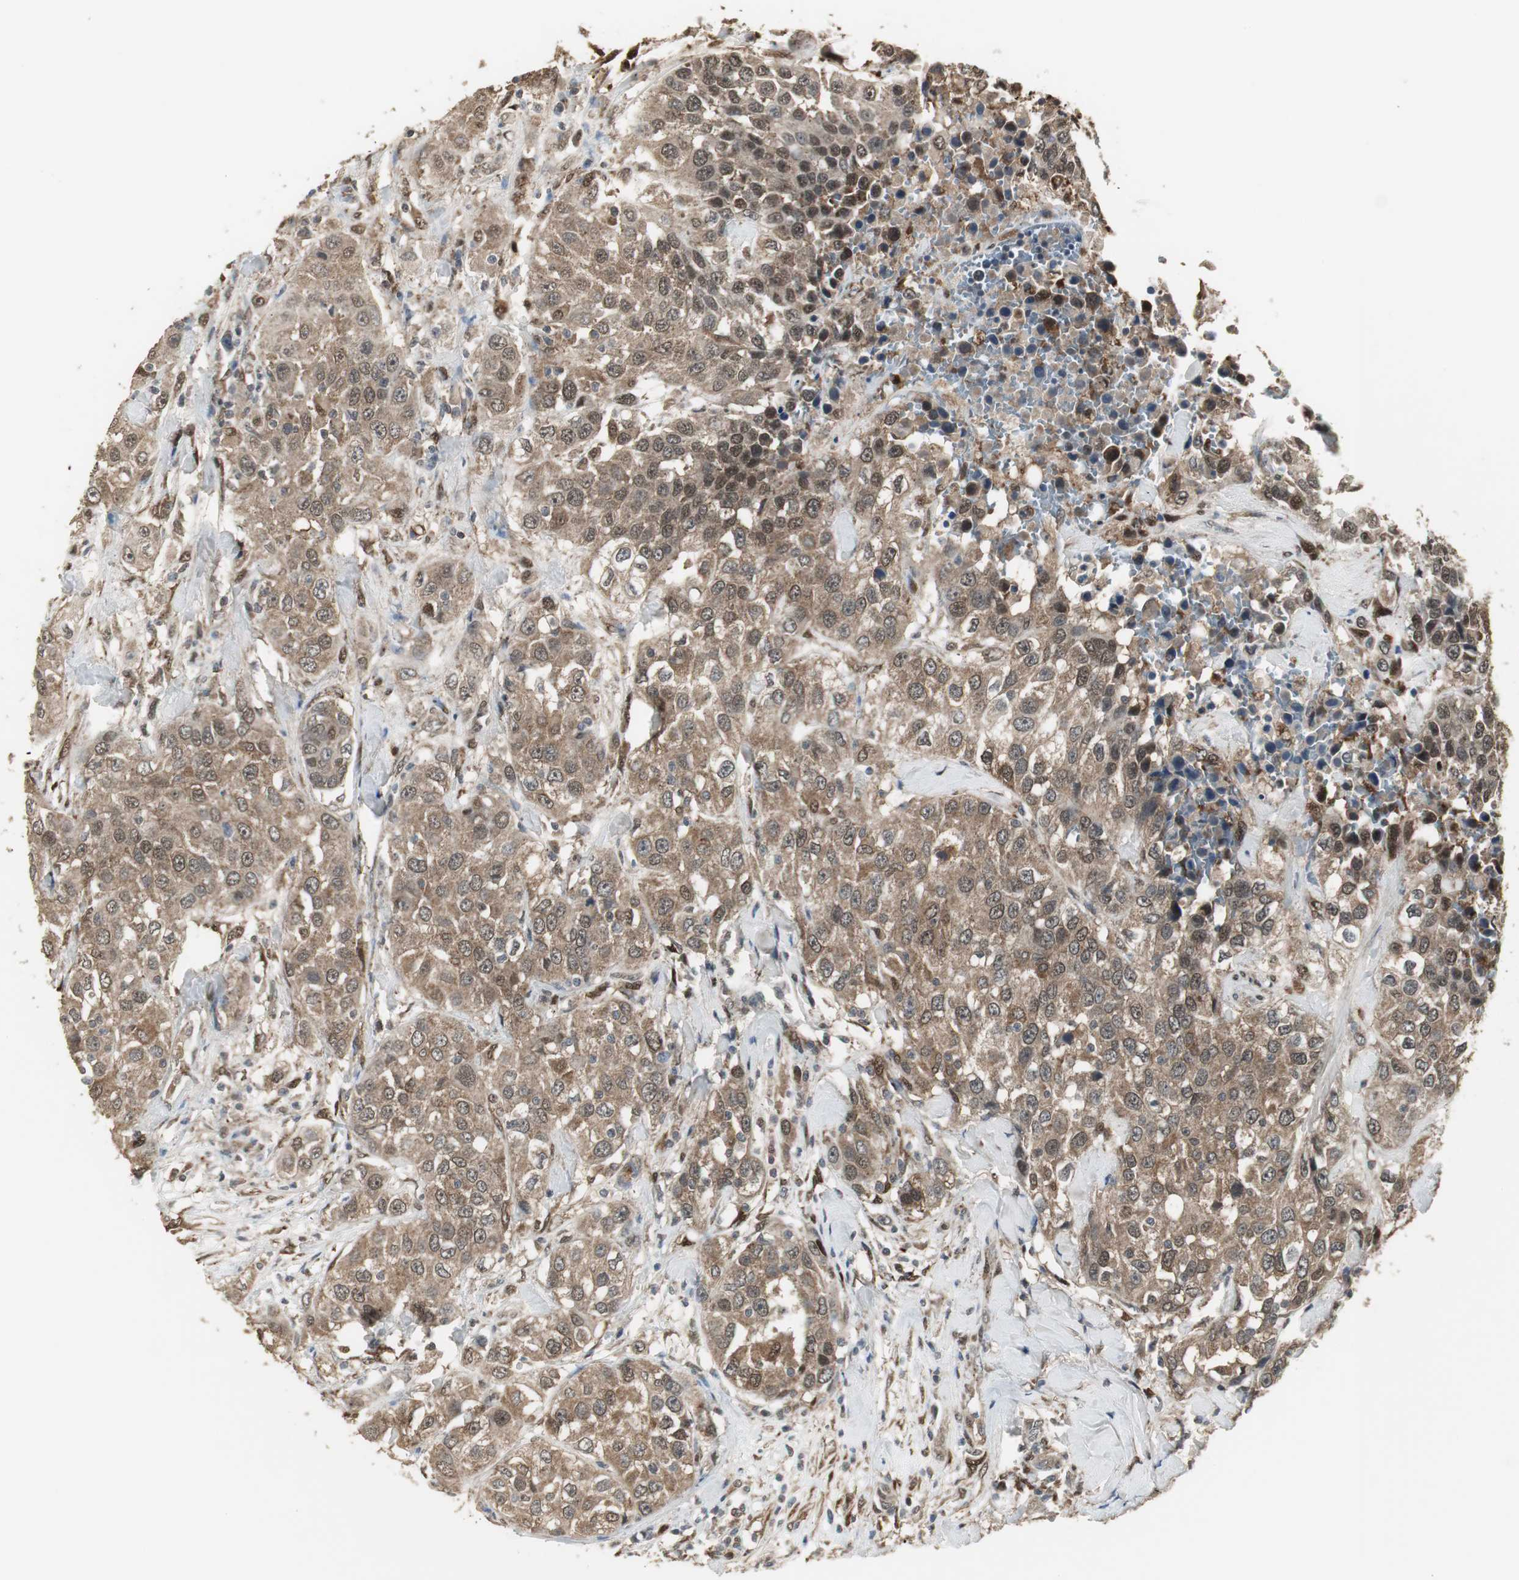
{"staining": {"intensity": "strong", "quantity": ">75%", "location": "cytoplasmic/membranous,nuclear"}, "tissue": "urothelial cancer", "cell_type": "Tumor cells", "image_type": "cancer", "snomed": [{"axis": "morphology", "description": "Urothelial carcinoma, High grade"}, {"axis": "topography", "description": "Urinary bladder"}], "caption": "Human high-grade urothelial carcinoma stained with a brown dye demonstrates strong cytoplasmic/membranous and nuclear positive positivity in about >75% of tumor cells.", "gene": "PLIN3", "patient": {"sex": "female", "age": 80}}